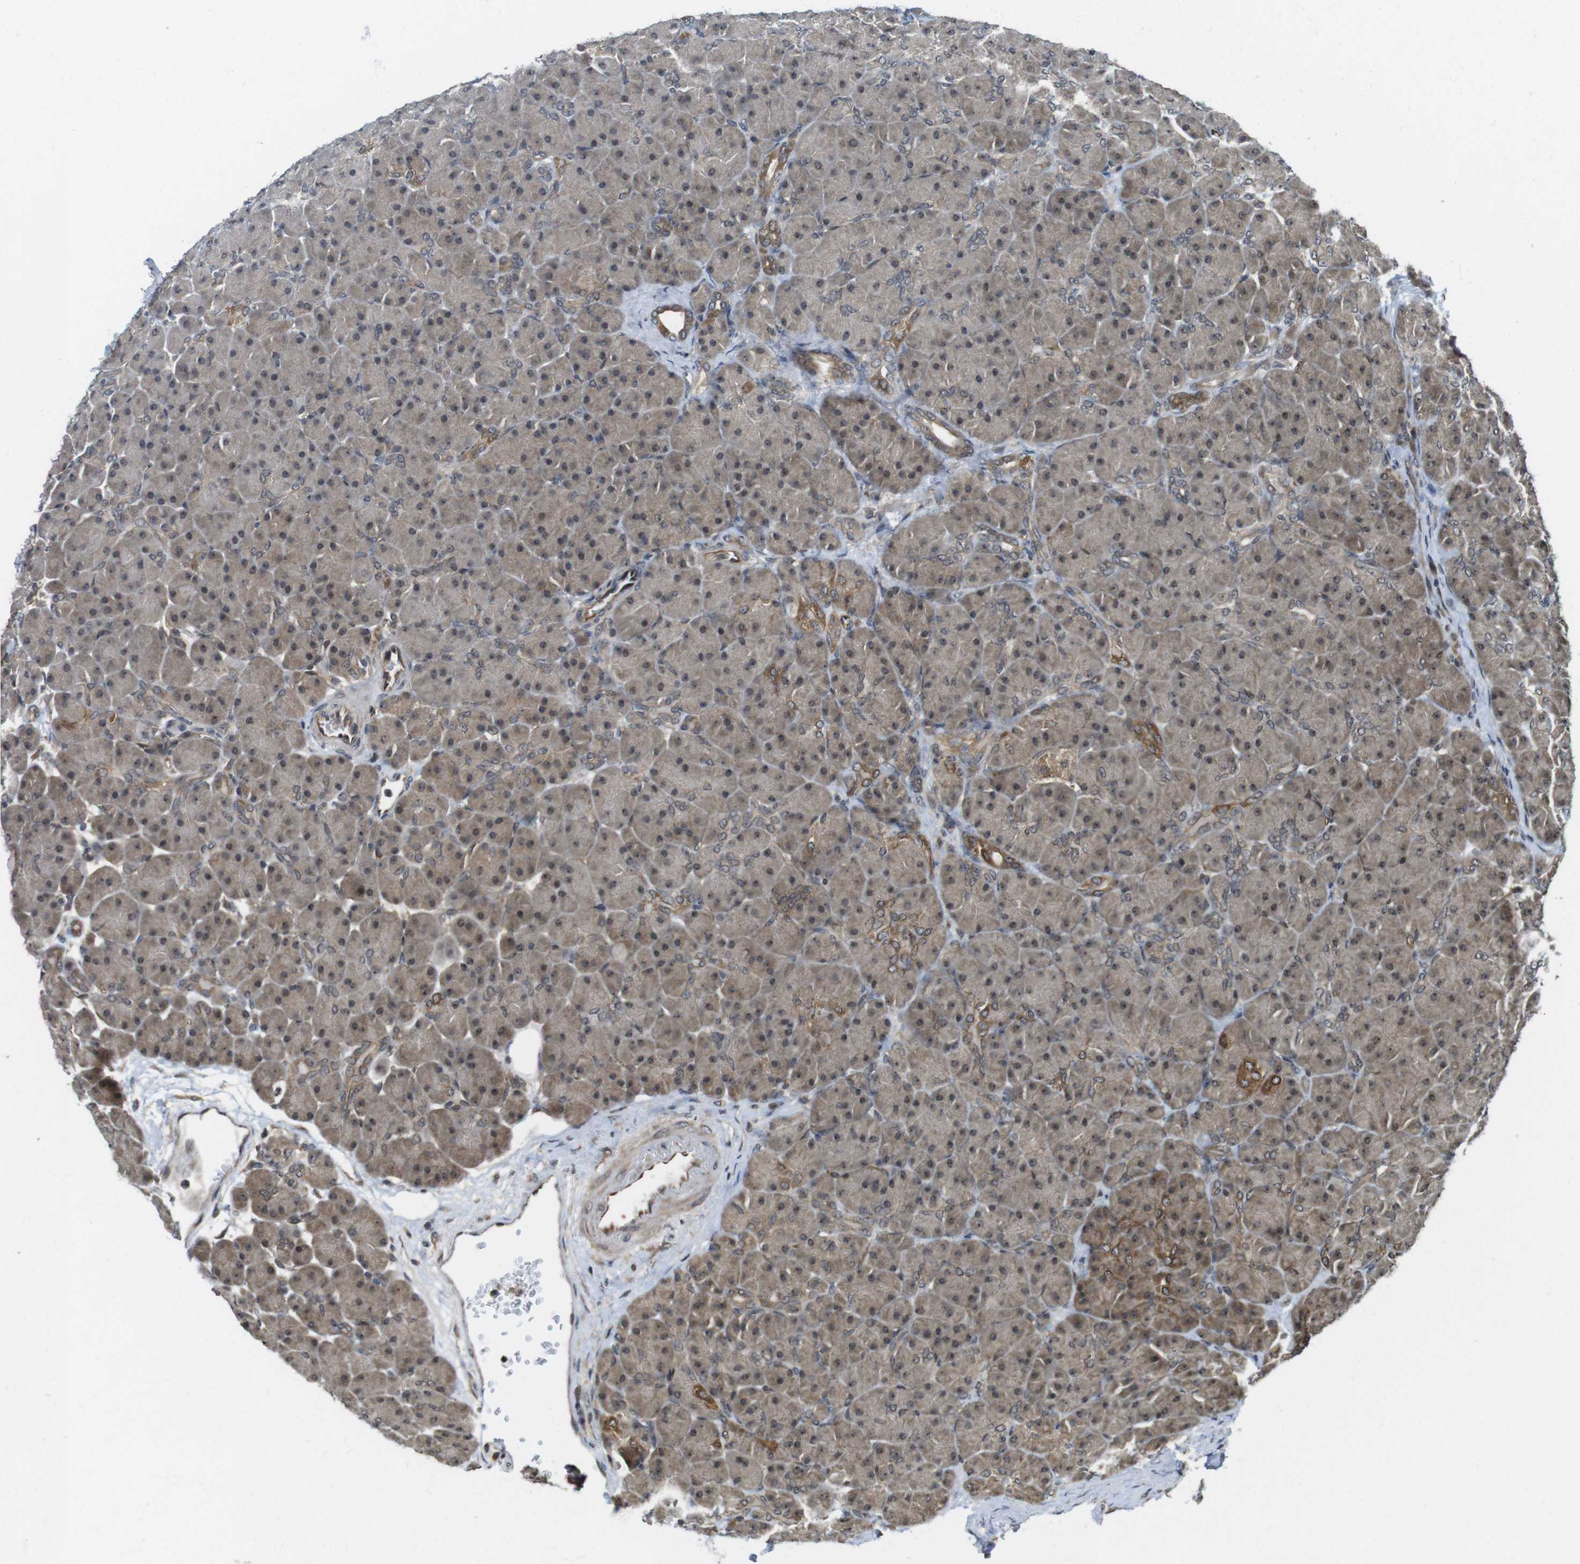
{"staining": {"intensity": "weak", "quantity": "25%-75%", "location": "cytoplasmic/membranous"}, "tissue": "pancreas", "cell_type": "Exocrine glandular cells", "image_type": "normal", "snomed": [{"axis": "morphology", "description": "Normal tissue, NOS"}, {"axis": "topography", "description": "Pancreas"}], "caption": "This histopathology image reveals immunohistochemistry staining of benign pancreas, with low weak cytoplasmic/membranous staining in about 25%-75% of exocrine glandular cells.", "gene": "CC2D1A", "patient": {"sex": "male", "age": 66}}